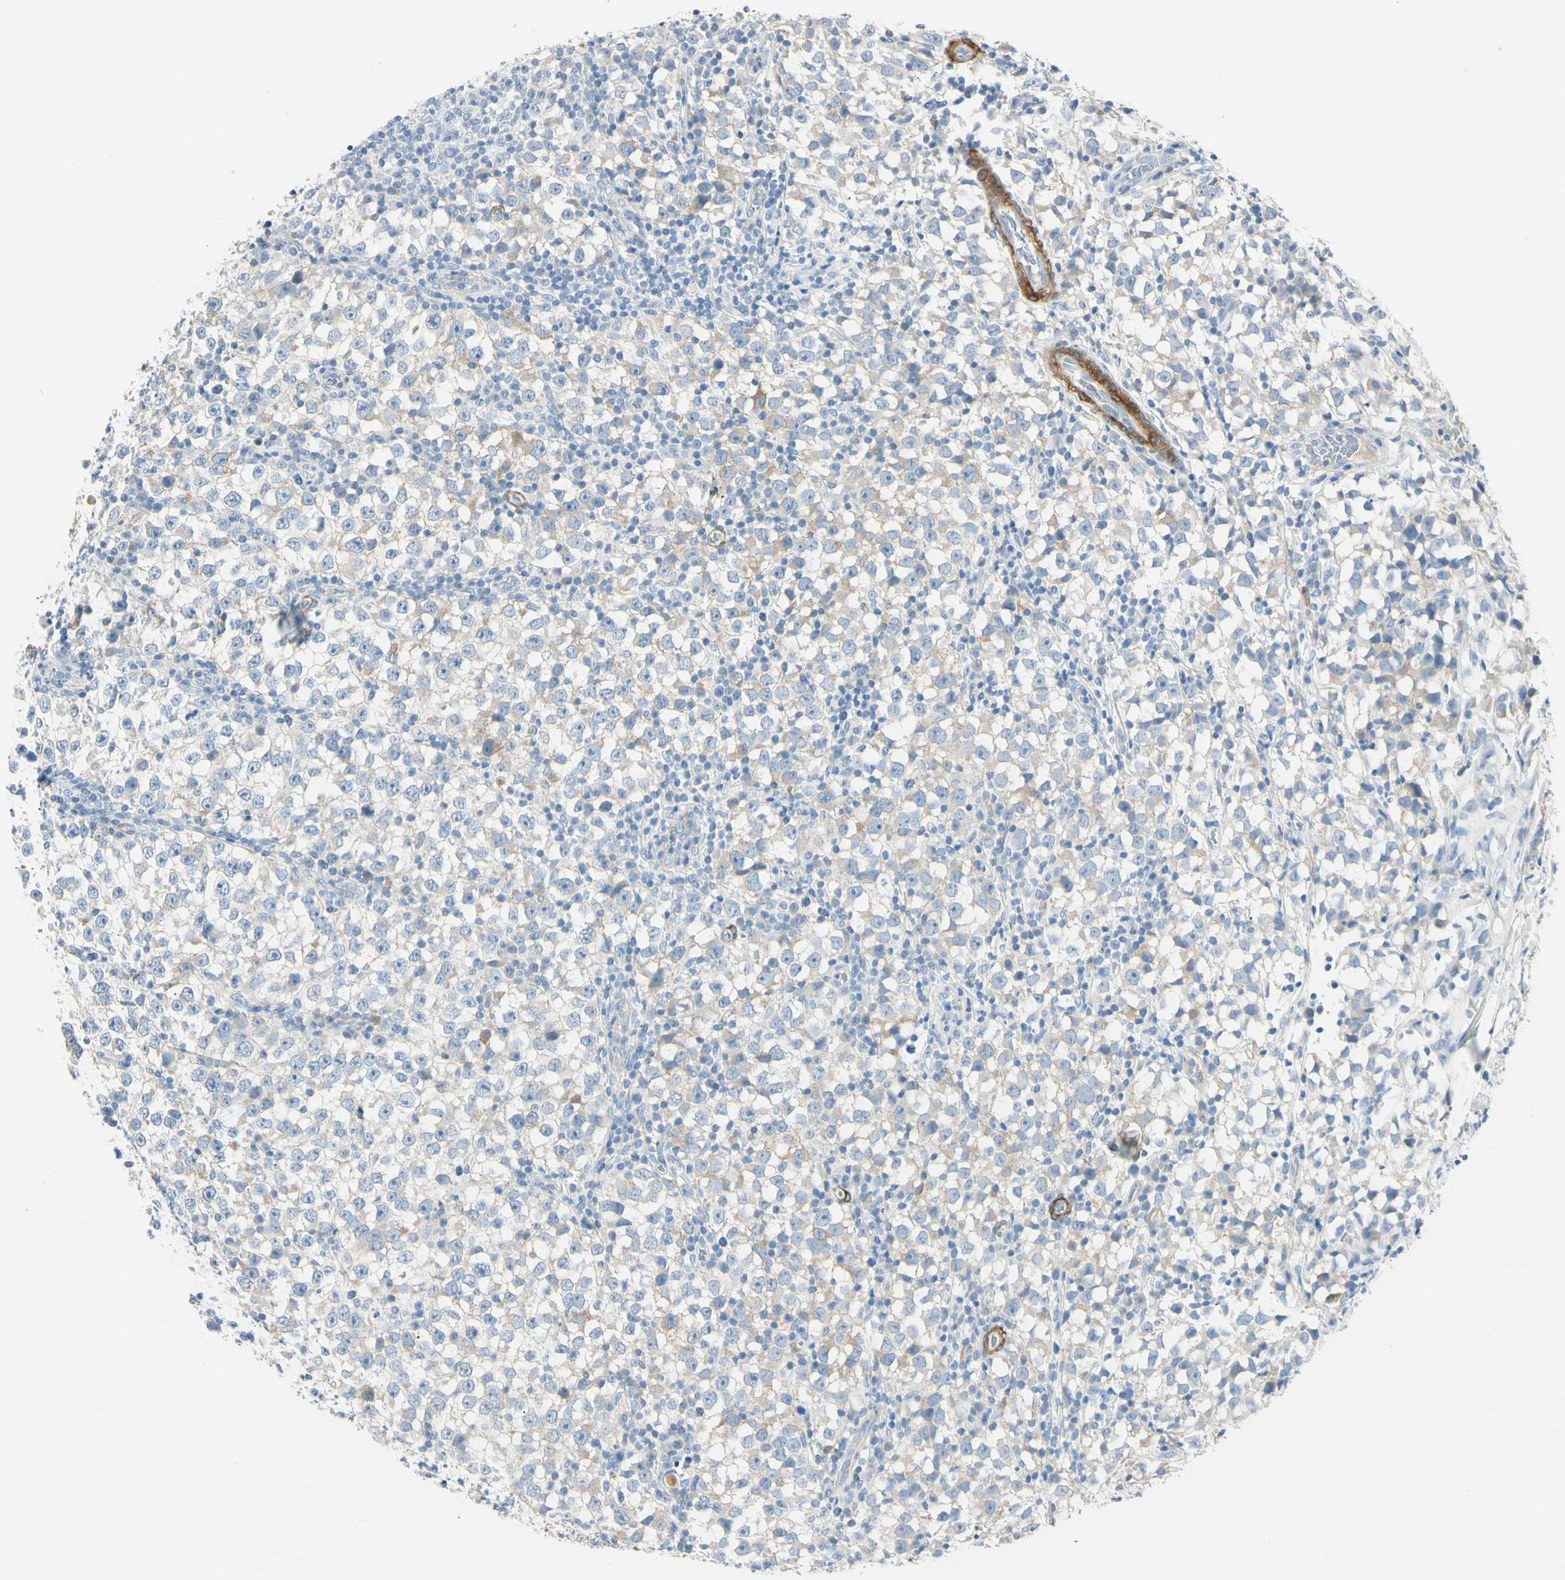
{"staining": {"intensity": "weak", "quantity": "<25%", "location": "cytoplasmic/membranous"}, "tissue": "testis cancer", "cell_type": "Tumor cells", "image_type": "cancer", "snomed": [{"axis": "morphology", "description": "Seminoma, NOS"}, {"axis": "topography", "description": "Testis"}], "caption": "Tumor cells show no significant positivity in seminoma (testis).", "gene": "AMPH", "patient": {"sex": "male", "age": 65}}